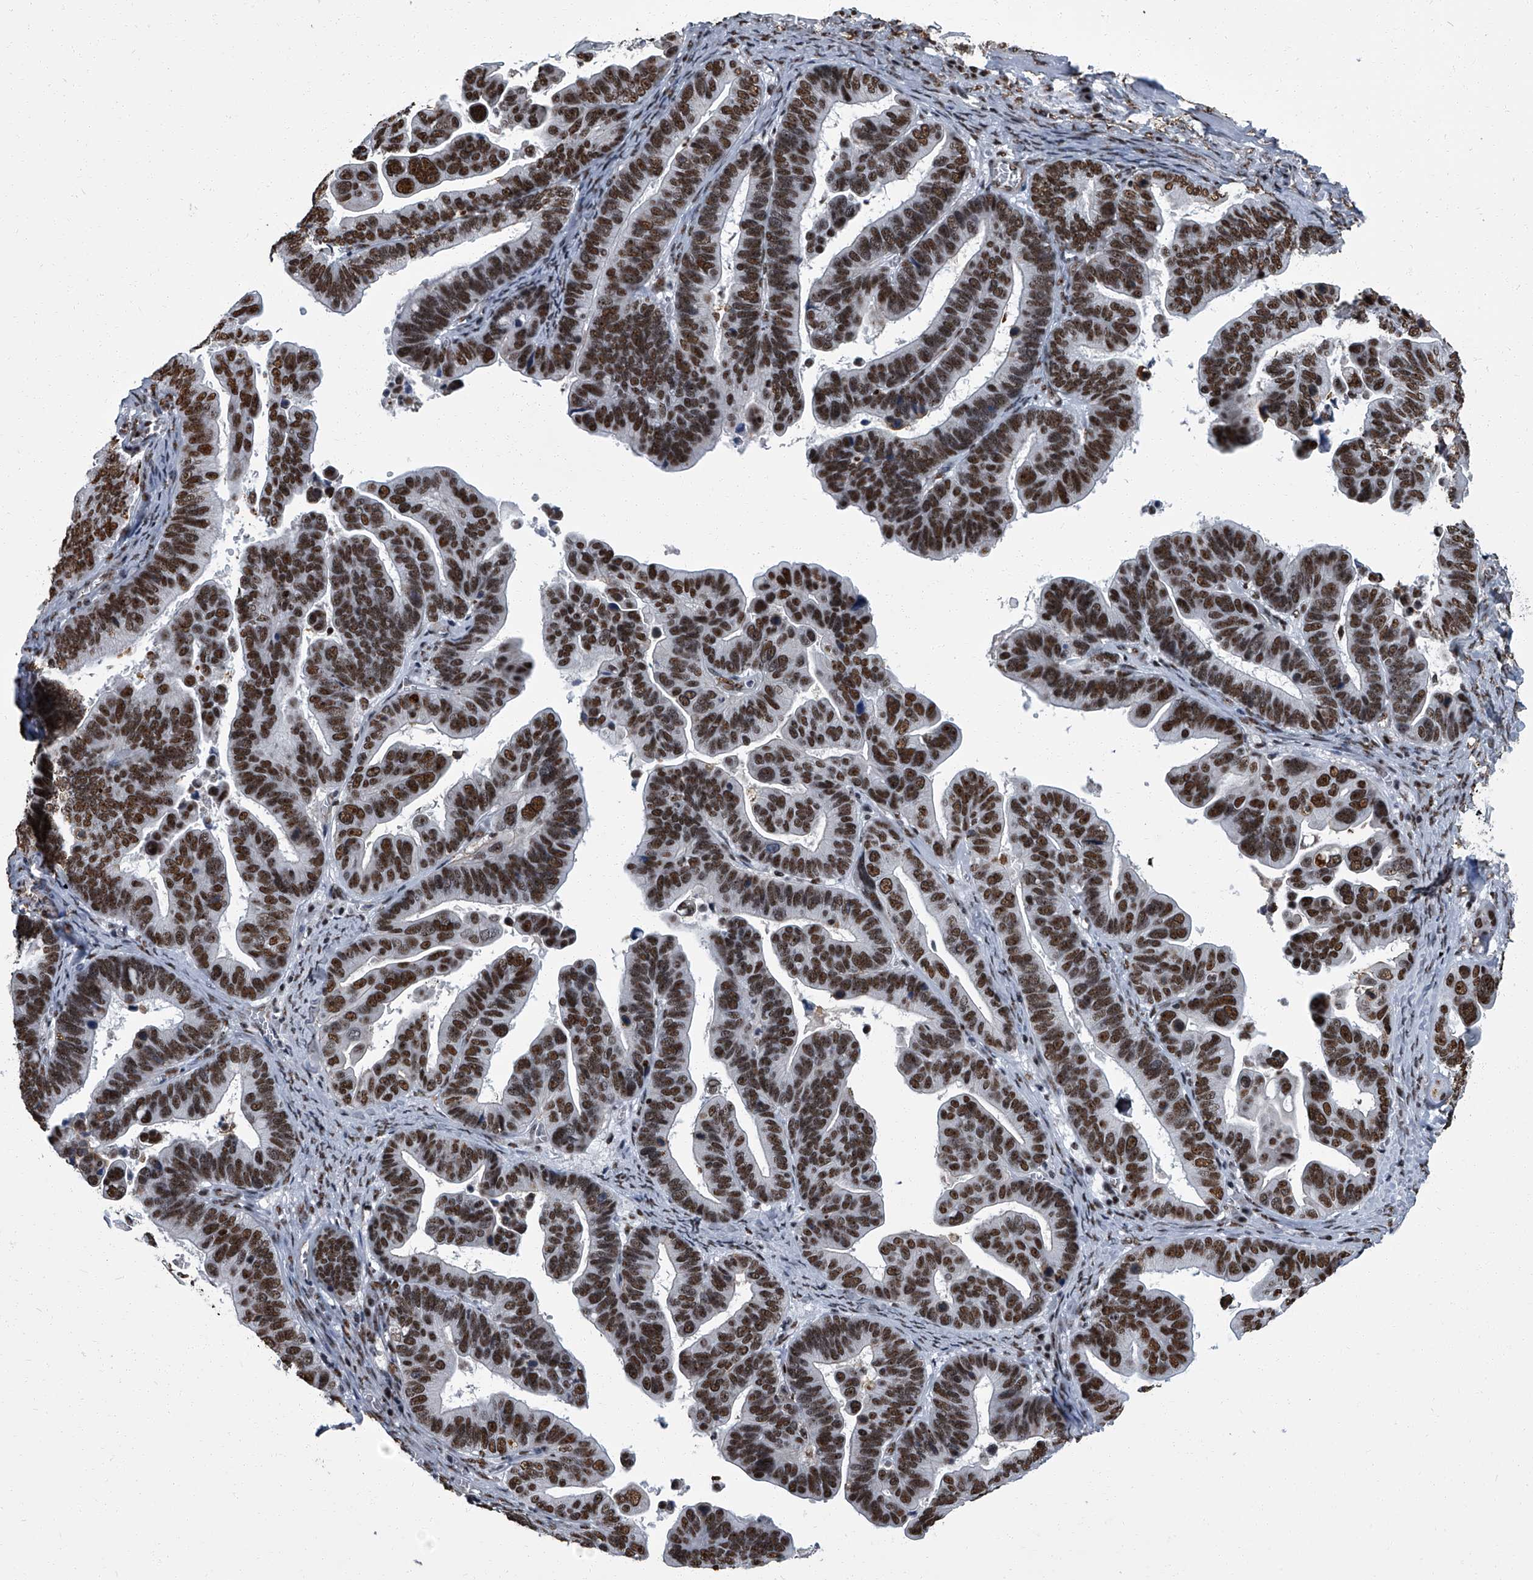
{"staining": {"intensity": "strong", "quantity": ">75%", "location": "nuclear"}, "tissue": "ovarian cancer", "cell_type": "Tumor cells", "image_type": "cancer", "snomed": [{"axis": "morphology", "description": "Cystadenocarcinoma, serous, NOS"}, {"axis": "topography", "description": "Ovary"}], "caption": "Immunohistochemical staining of serous cystadenocarcinoma (ovarian) demonstrates strong nuclear protein expression in about >75% of tumor cells.", "gene": "ZNF518B", "patient": {"sex": "female", "age": 56}}